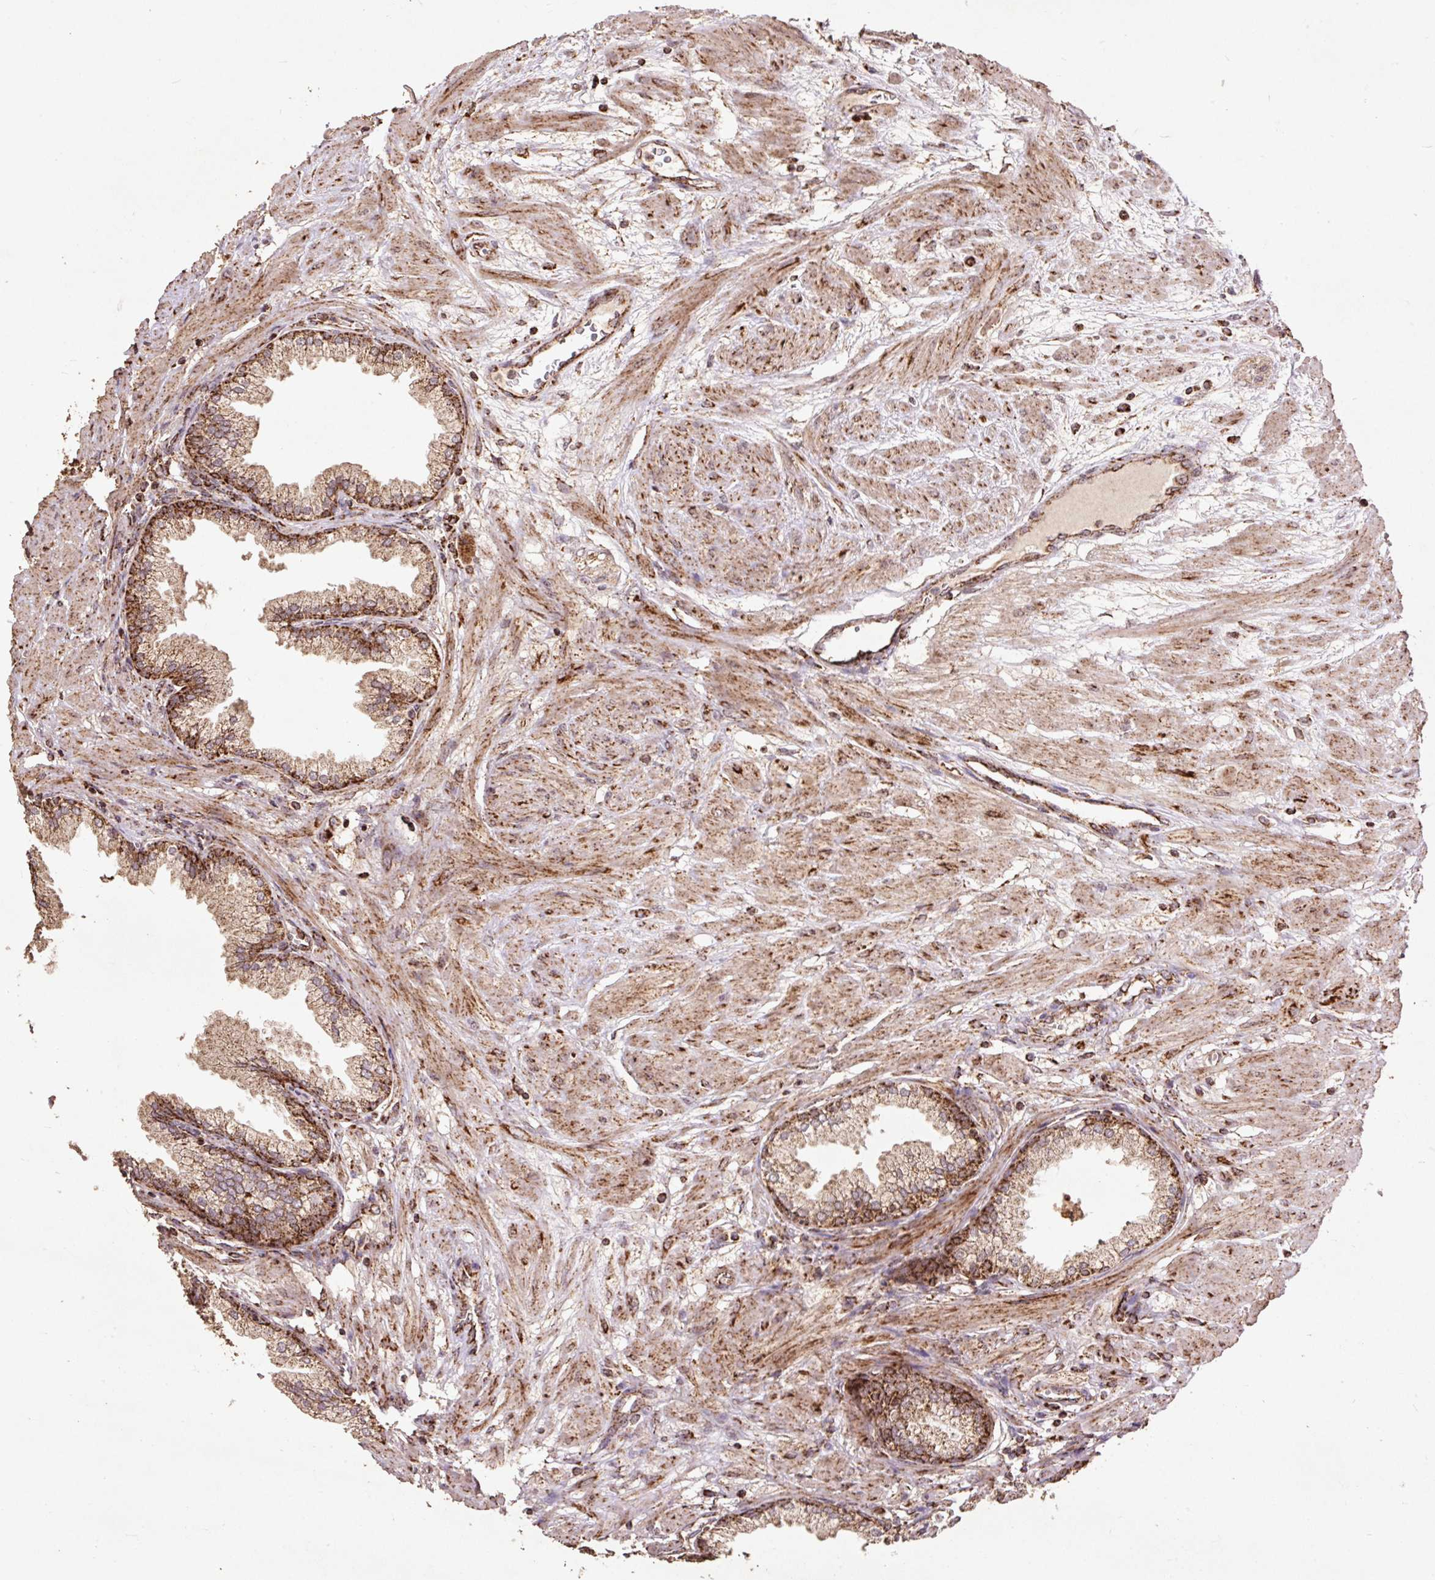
{"staining": {"intensity": "moderate", "quantity": ">75%", "location": "cytoplasmic/membranous"}, "tissue": "prostate cancer", "cell_type": "Tumor cells", "image_type": "cancer", "snomed": [{"axis": "morphology", "description": "Adenocarcinoma, High grade"}, {"axis": "topography", "description": "Prostate and seminal vesicle, NOS"}], "caption": "An immunohistochemistry (IHC) image of tumor tissue is shown. Protein staining in brown labels moderate cytoplasmic/membranous positivity in high-grade adenocarcinoma (prostate) within tumor cells.", "gene": "ATP5F1A", "patient": {"sex": "male", "age": 64}}